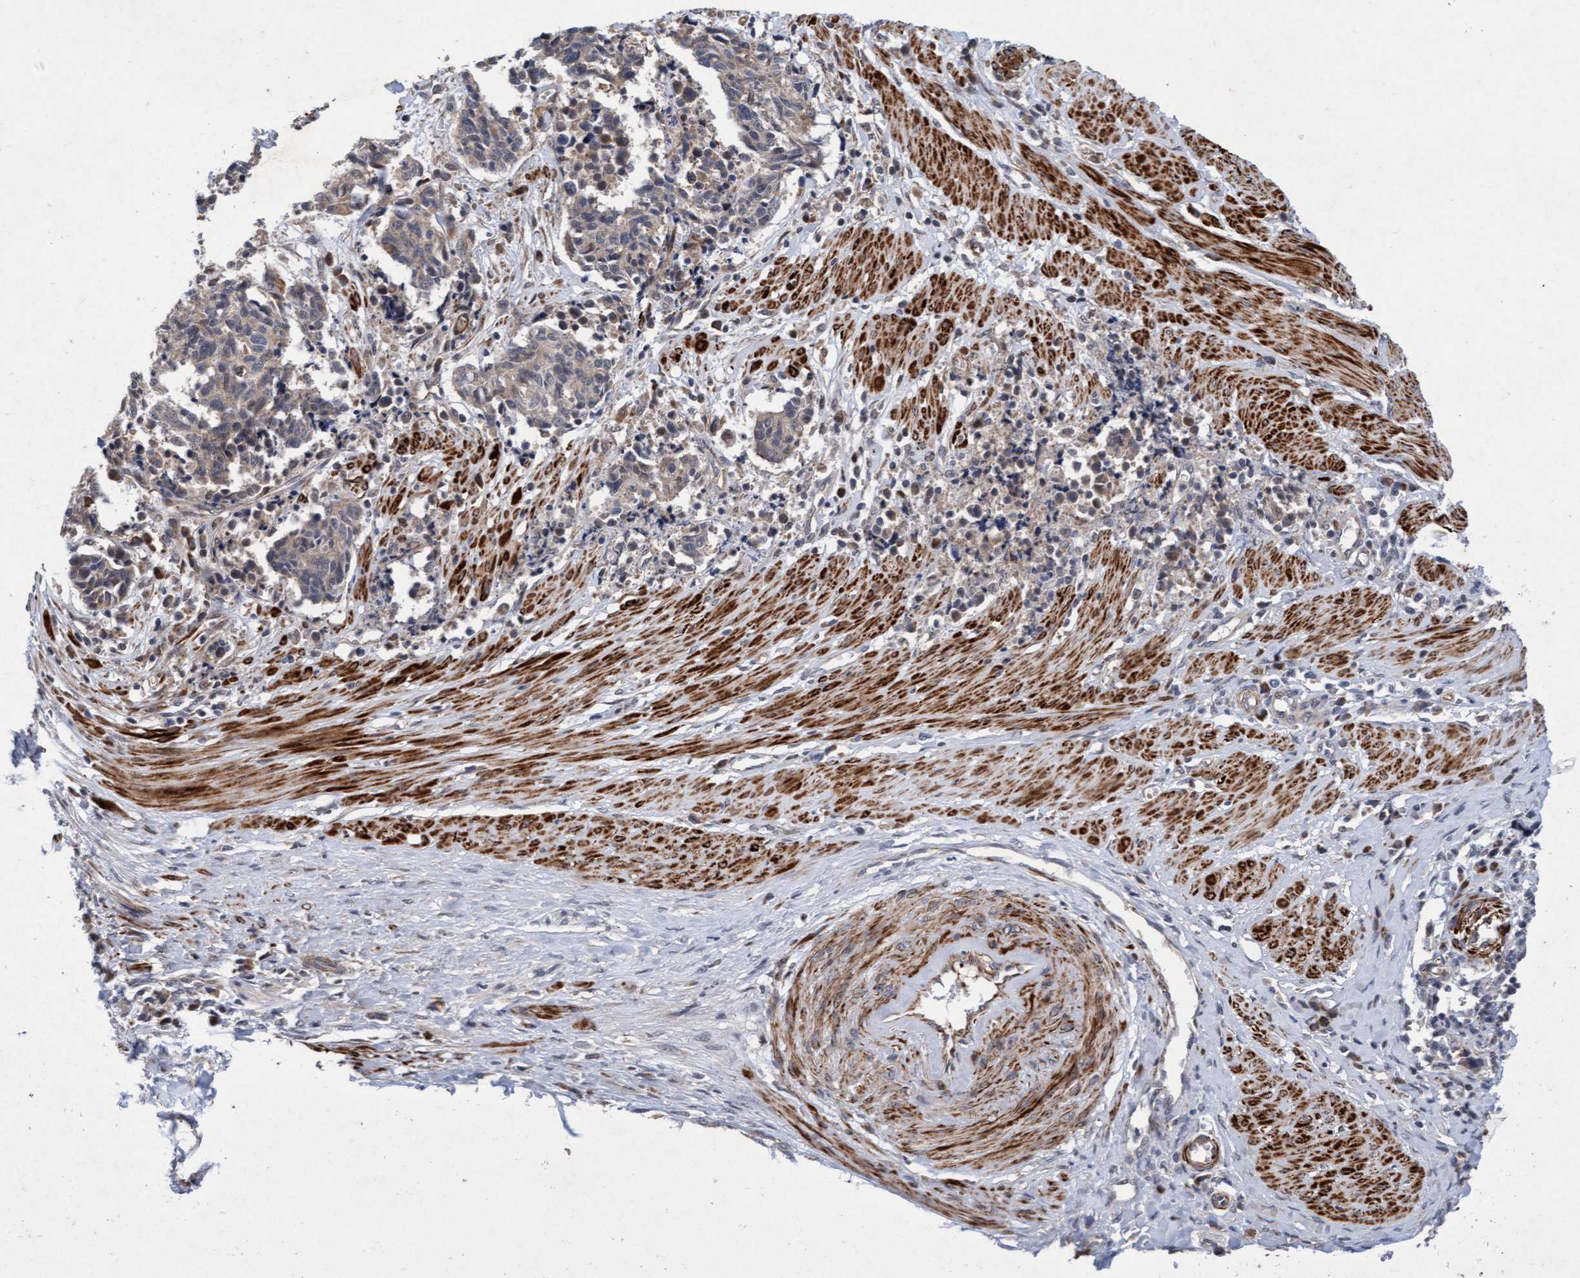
{"staining": {"intensity": "weak", "quantity": "<25%", "location": "cytoplasmic/membranous"}, "tissue": "cervical cancer", "cell_type": "Tumor cells", "image_type": "cancer", "snomed": [{"axis": "morphology", "description": "Normal tissue, NOS"}, {"axis": "morphology", "description": "Squamous cell carcinoma, NOS"}, {"axis": "topography", "description": "Cervix"}], "caption": "Immunohistochemistry (IHC) of squamous cell carcinoma (cervical) demonstrates no staining in tumor cells.", "gene": "TMEM70", "patient": {"sex": "female", "age": 35}}